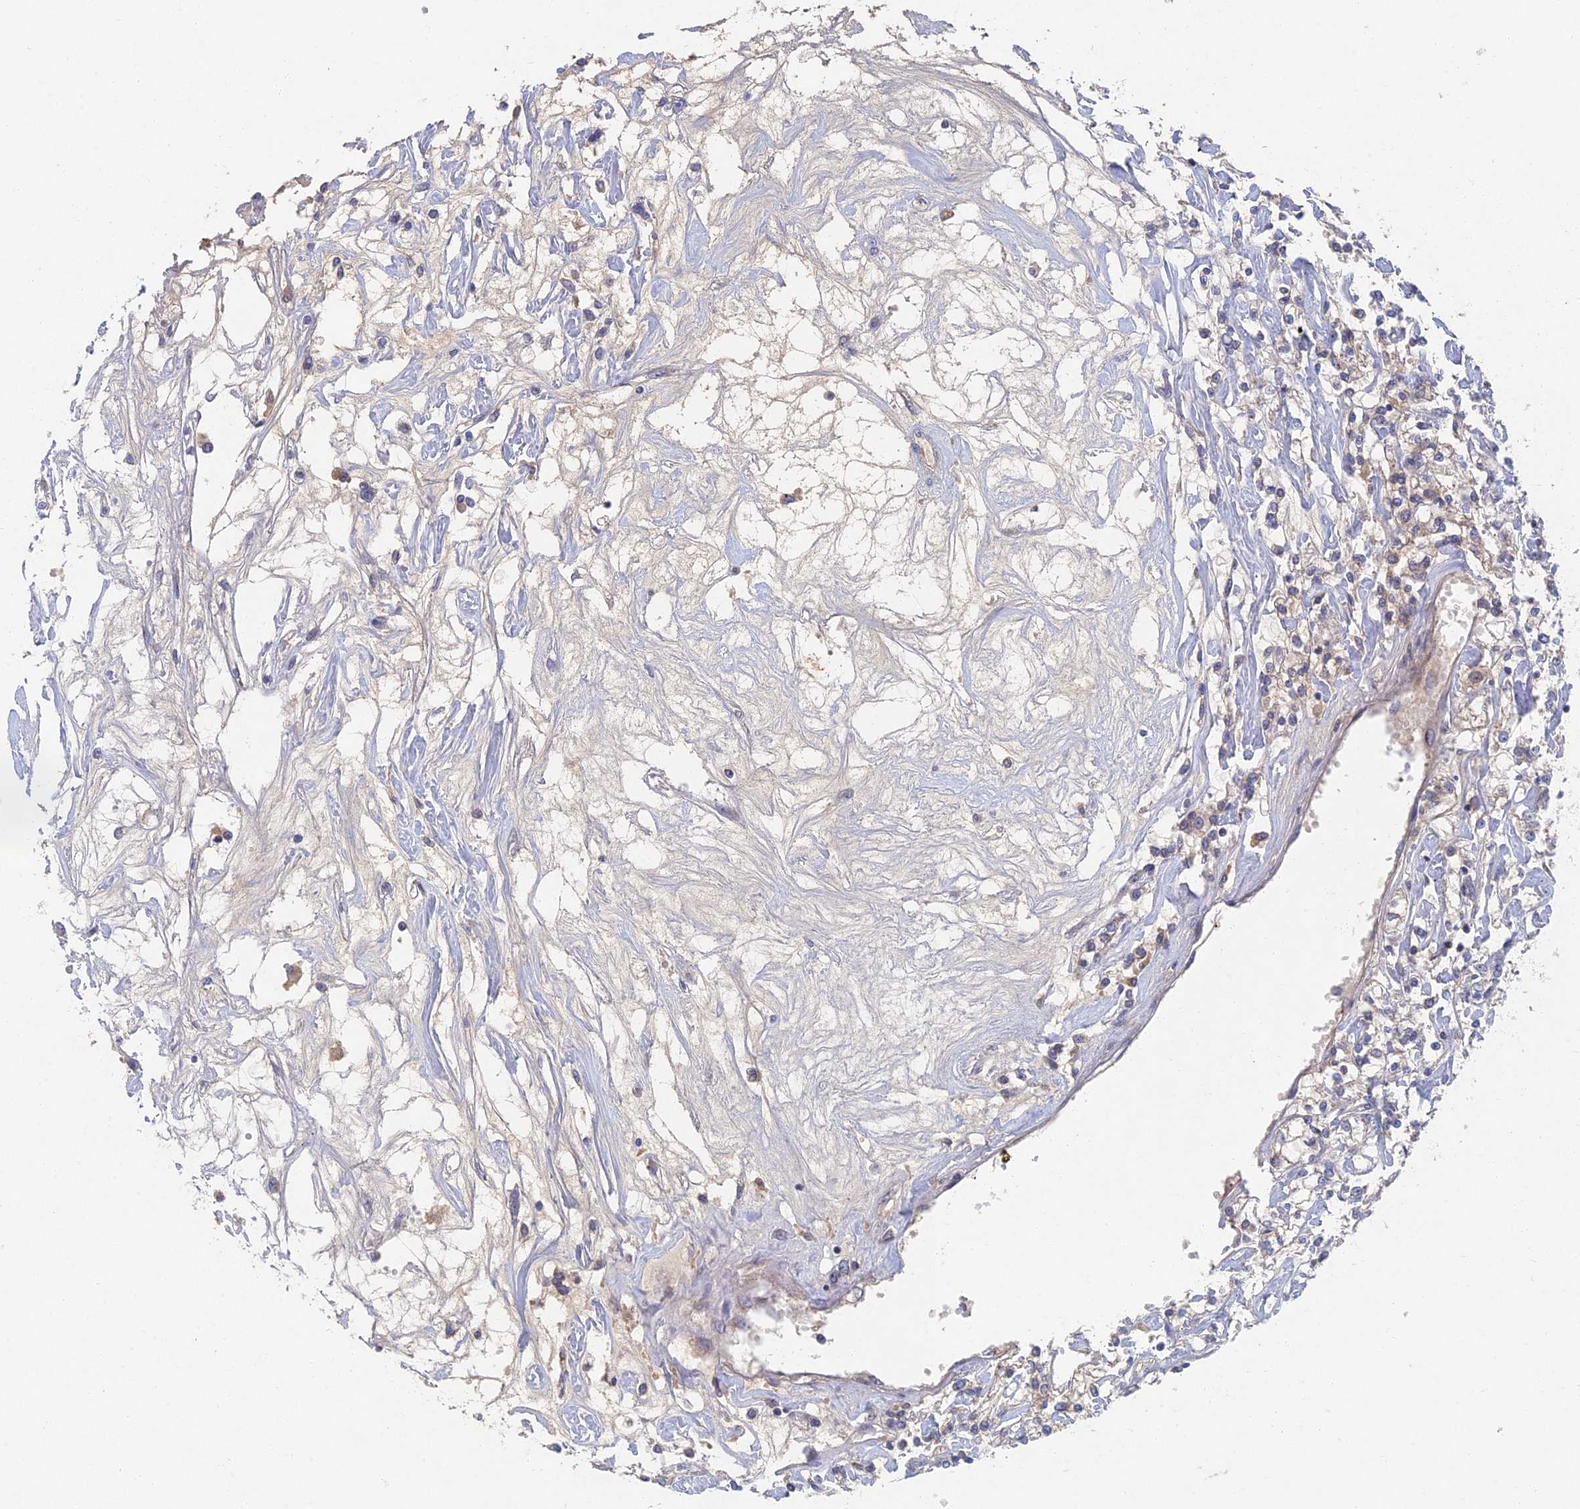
{"staining": {"intensity": "weak", "quantity": "<25%", "location": "cytoplasmic/membranous"}, "tissue": "renal cancer", "cell_type": "Tumor cells", "image_type": "cancer", "snomed": [{"axis": "morphology", "description": "Adenocarcinoma, NOS"}, {"axis": "topography", "description": "Kidney"}], "caption": "Protein analysis of renal adenocarcinoma displays no significant staining in tumor cells.", "gene": "GNA15", "patient": {"sex": "female", "age": 59}}